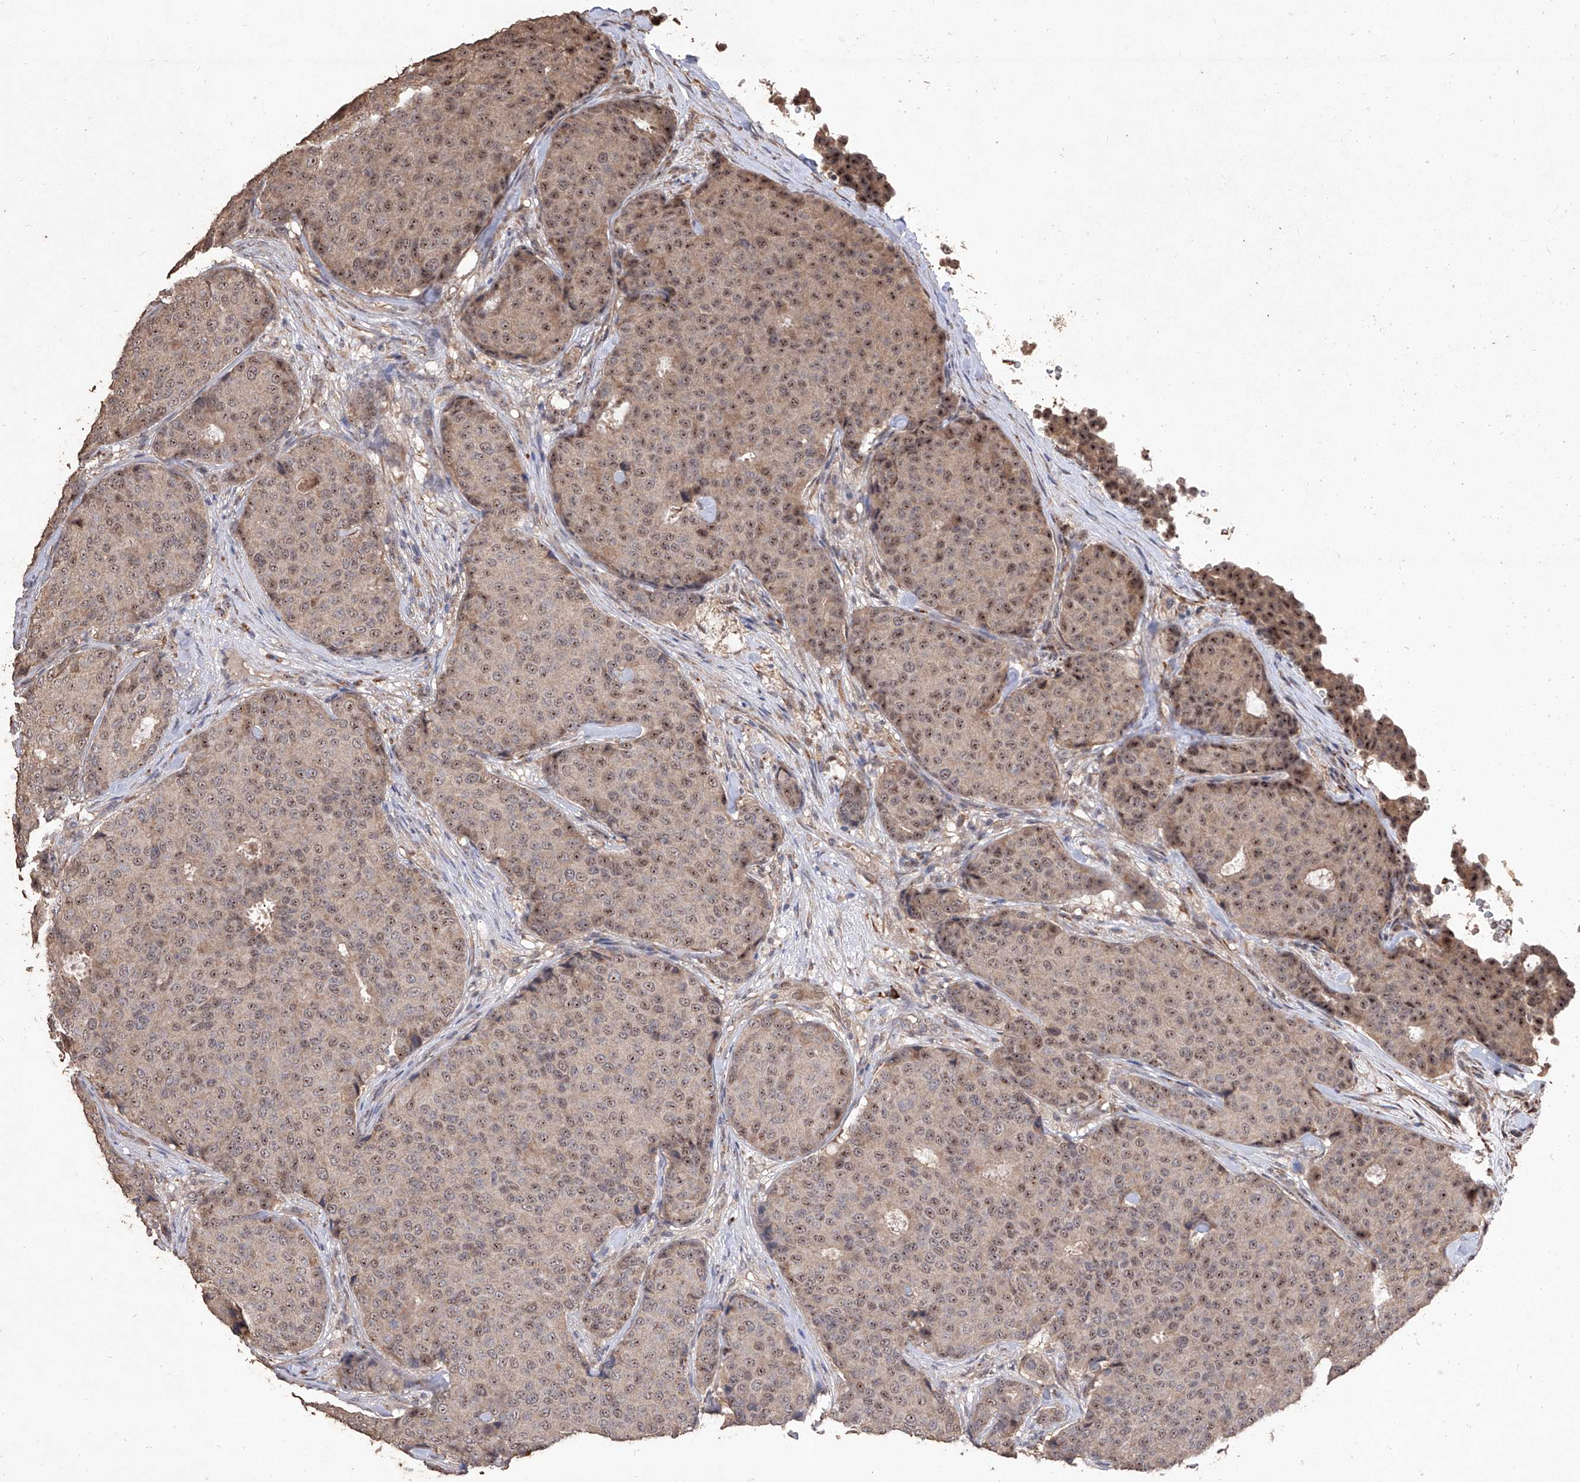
{"staining": {"intensity": "moderate", "quantity": ">75%", "location": "cytoplasmic/membranous,nuclear"}, "tissue": "breast cancer", "cell_type": "Tumor cells", "image_type": "cancer", "snomed": [{"axis": "morphology", "description": "Duct carcinoma"}, {"axis": "topography", "description": "Breast"}], "caption": "Moderate cytoplasmic/membranous and nuclear expression for a protein is identified in about >75% of tumor cells of breast cancer using immunohistochemistry.", "gene": "EML1", "patient": {"sex": "female", "age": 75}}